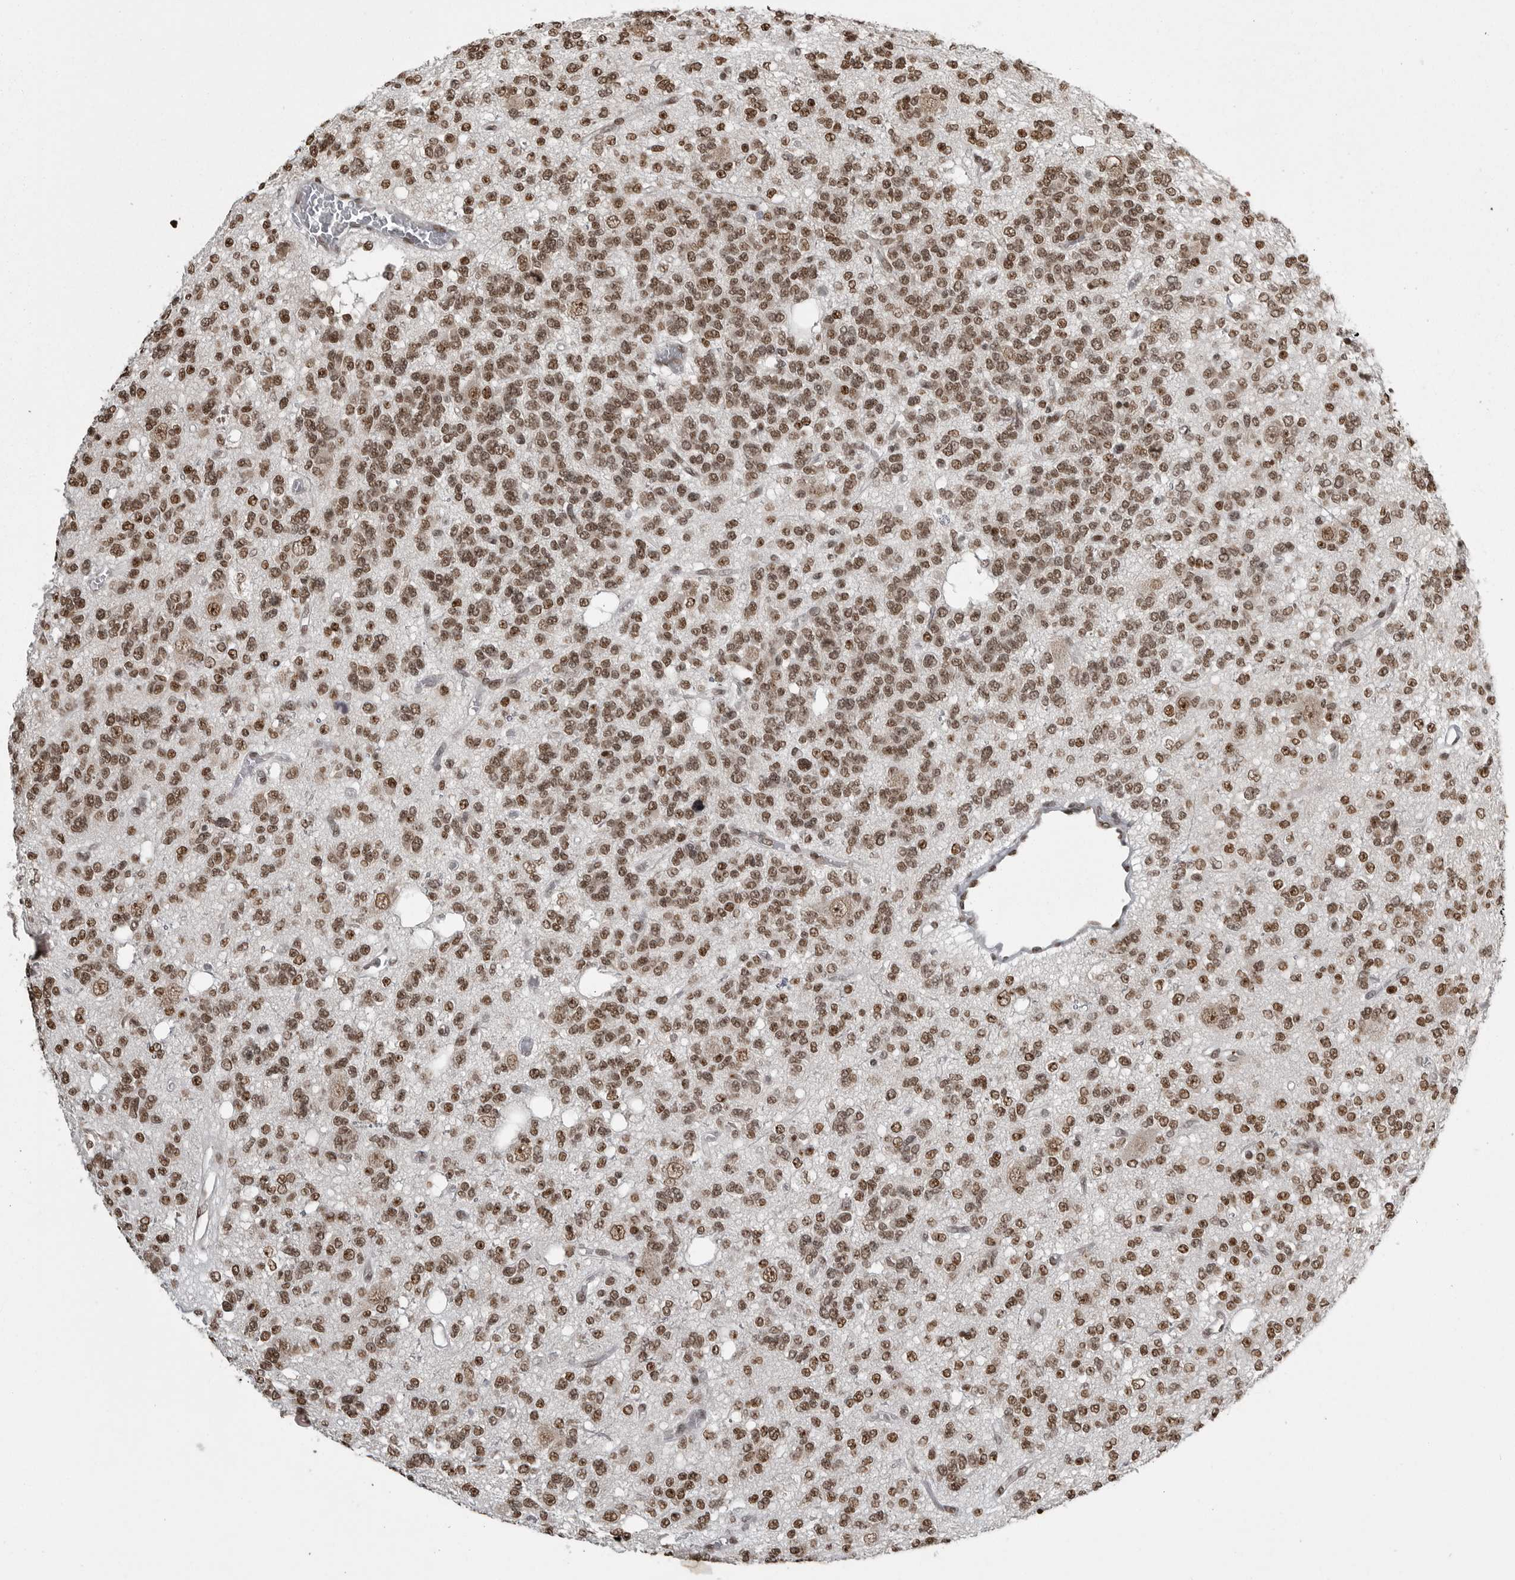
{"staining": {"intensity": "moderate", "quantity": ">75%", "location": "nuclear"}, "tissue": "glioma", "cell_type": "Tumor cells", "image_type": "cancer", "snomed": [{"axis": "morphology", "description": "Glioma, malignant, Low grade"}, {"axis": "topography", "description": "Brain"}], "caption": "A brown stain shows moderate nuclear expression of a protein in human malignant low-grade glioma tumor cells. Using DAB (brown) and hematoxylin (blue) stains, captured at high magnification using brightfield microscopy.", "gene": "YAF2", "patient": {"sex": "male", "age": 38}}